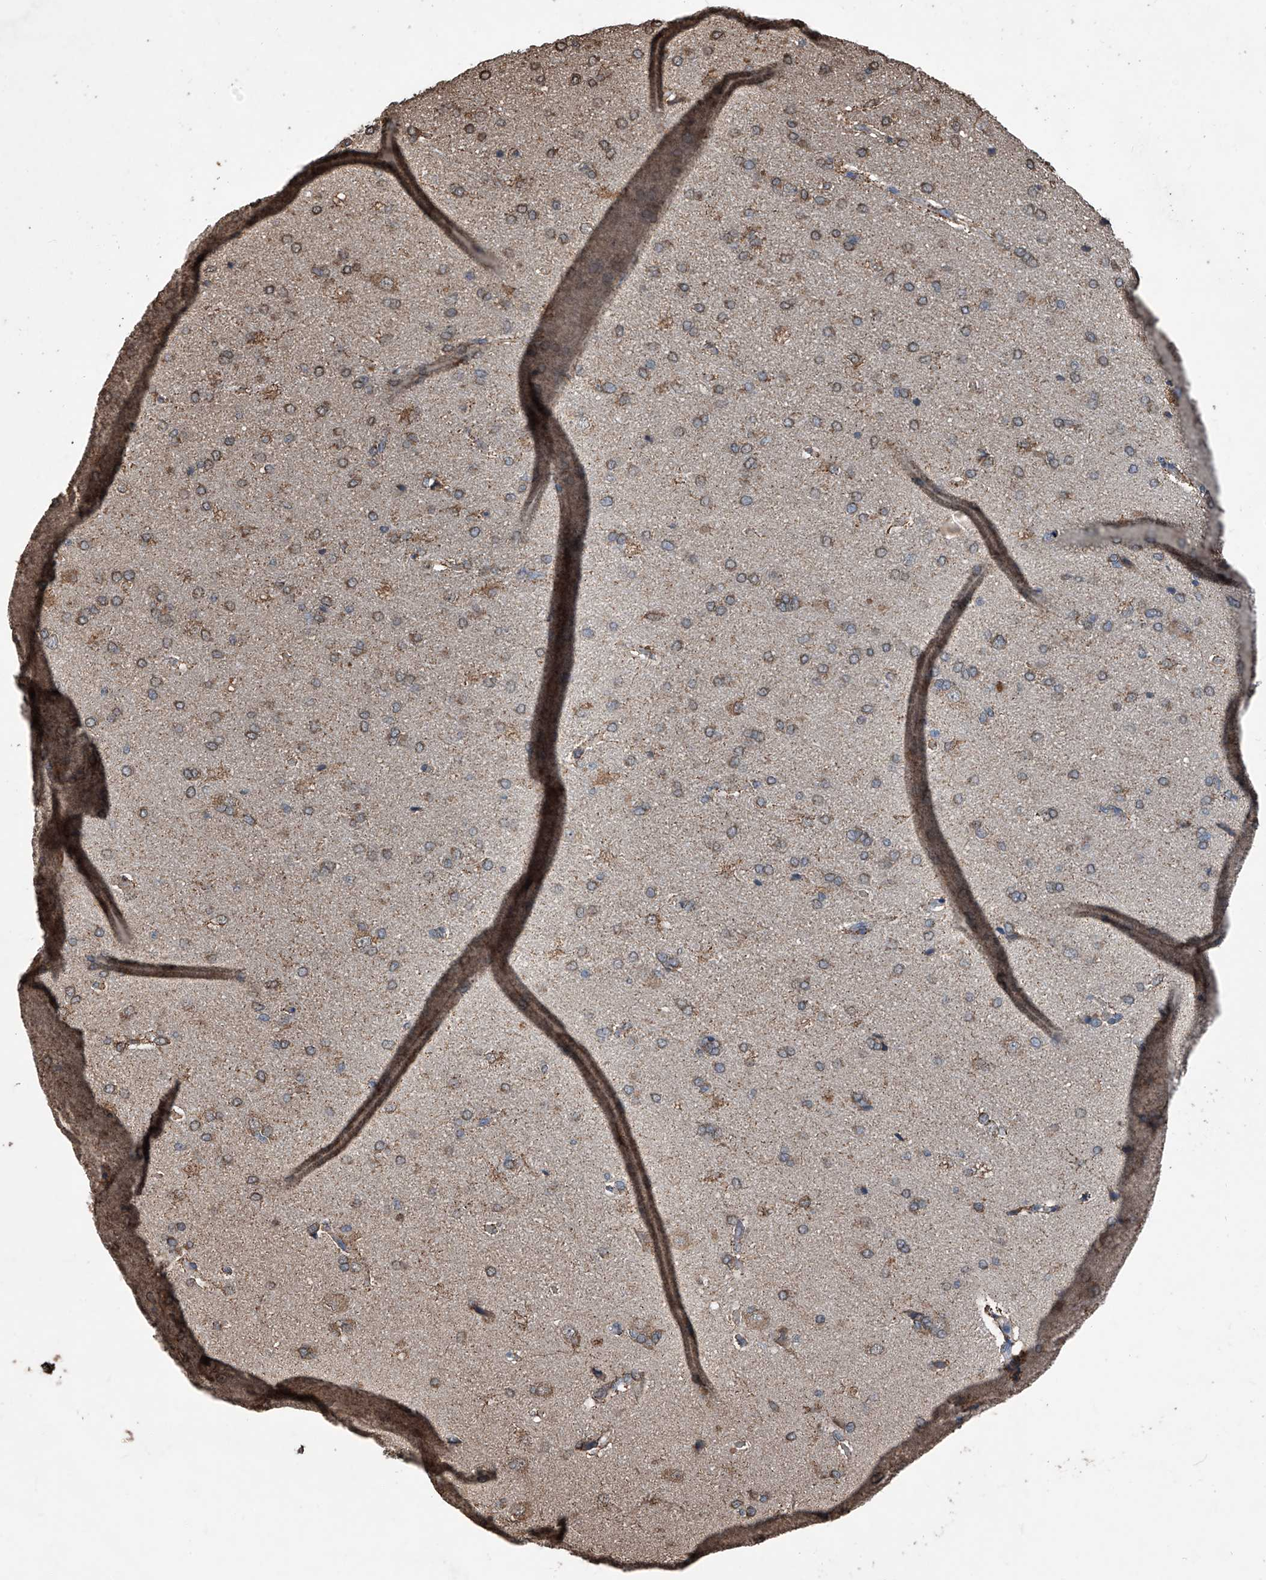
{"staining": {"intensity": "weak", "quantity": "25%-75%", "location": "cytoplasmic/membranous"}, "tissue": "cerebral cortex", "cell_type": "Endothelial cells", "image_type": "normal", "snomed": [{"axis": "morphology", "description": "Normal tissue, NOS"}, {"axis": "topography", "description": "Cerebral cortex"}], "caption": "The image exhibits immunohistochemical staining of benign cerebral cortex. There is weak cytoplasmic/membranous expression is seen in approximately 25%-75% of endothelial cells.", "gene": "STARD7", "patient": {"sex": "male", "age": 62}}